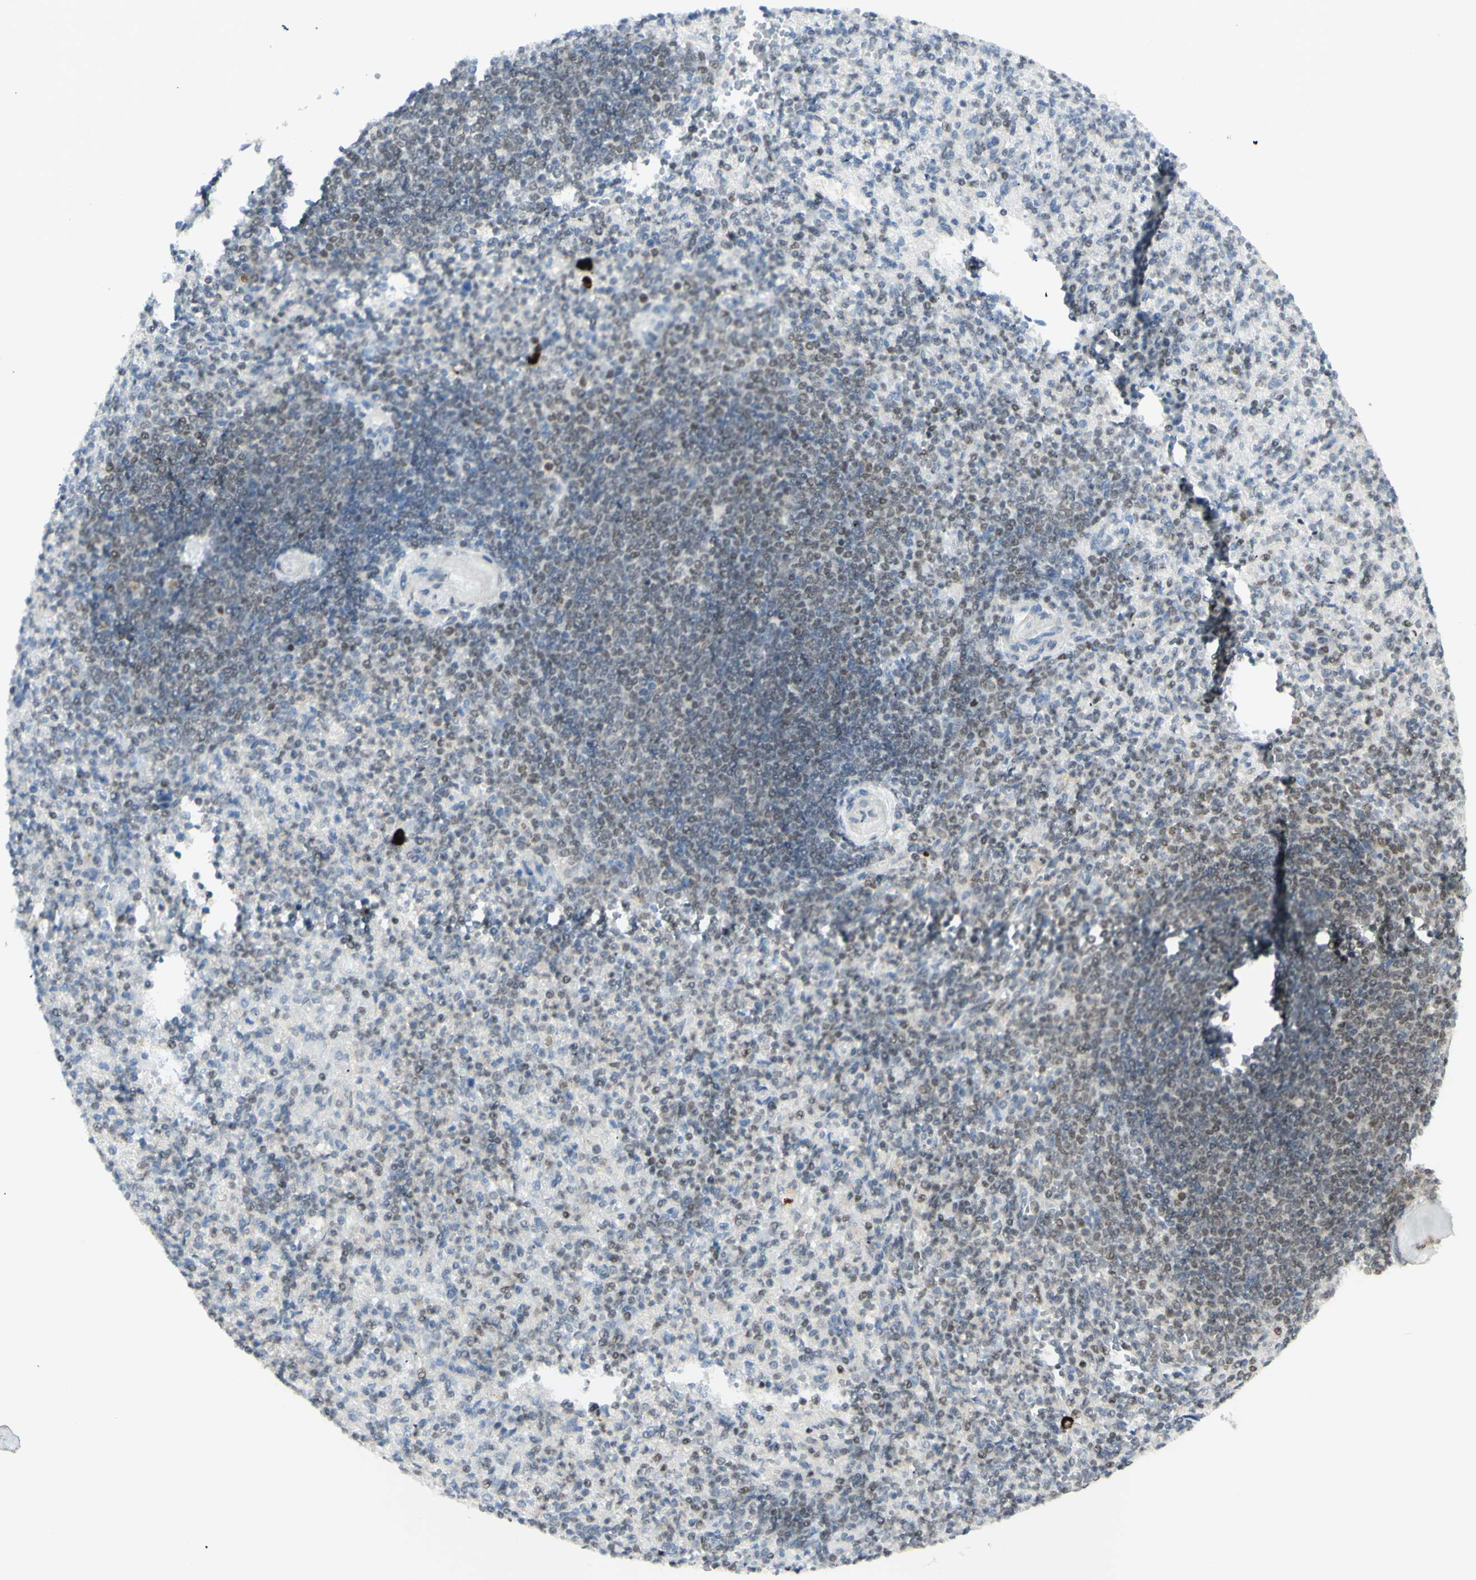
{"staining": {"intensity": "weak", "quantity": "25%-75%", "location": "nuclear"}, "tissue": "spleen", "cell_type": "Cells in red pulp", "image_type": "normal", "snomed": [{"axis": "morphology", "description": "Normal tissue, NOS"}, {"axis": "topography", "description": "Spleen"}], "caption": "This image reveals immunohistochemistry staining of unremarkable spleen, with low weak nuclear expression in approximately 25%-75% of cells in red pulp.", "gene": "ZMYM6", "patient": {"sex": "female", "age": 74}}